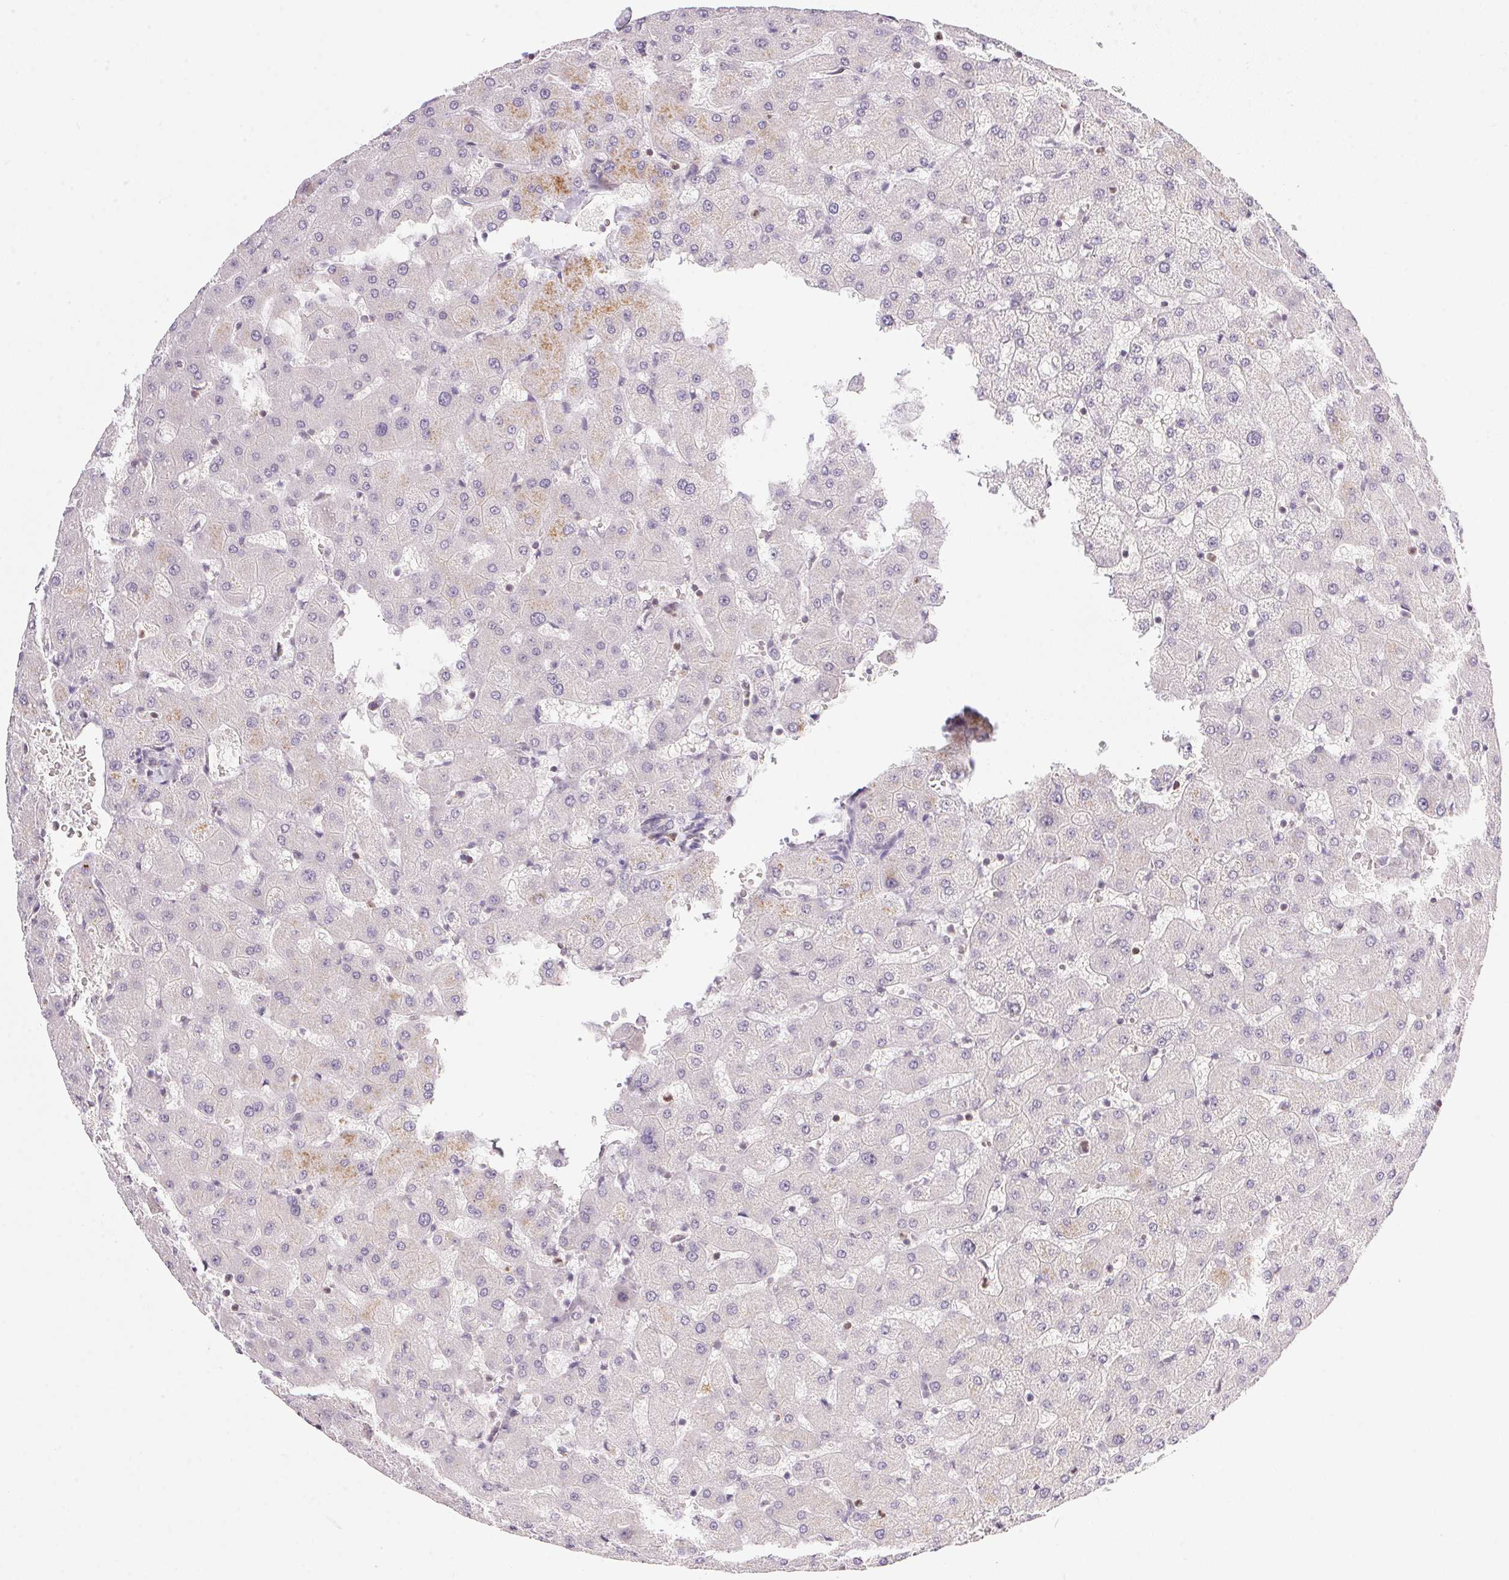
{"staining": {"intensity": "negative", "quantity": "none", "location": "none"}, "tissue": "liver", "cell_type": "Cholangiocytes", "image_type": "normal", "snomed": [{"axis": "morphology", "description": "Normal tissue, NOS"}, {"axis": "topography", "description": "Liver"}], "caption": "The image displays no significant expression in cholangiocytes of liver. (DAB (3,3'-diaminobenzidine) IHC visualized using brightfield microscopy, high magnification).", "gene": "NFE2L1", "patient": {"sex": "female", "age": 63}}